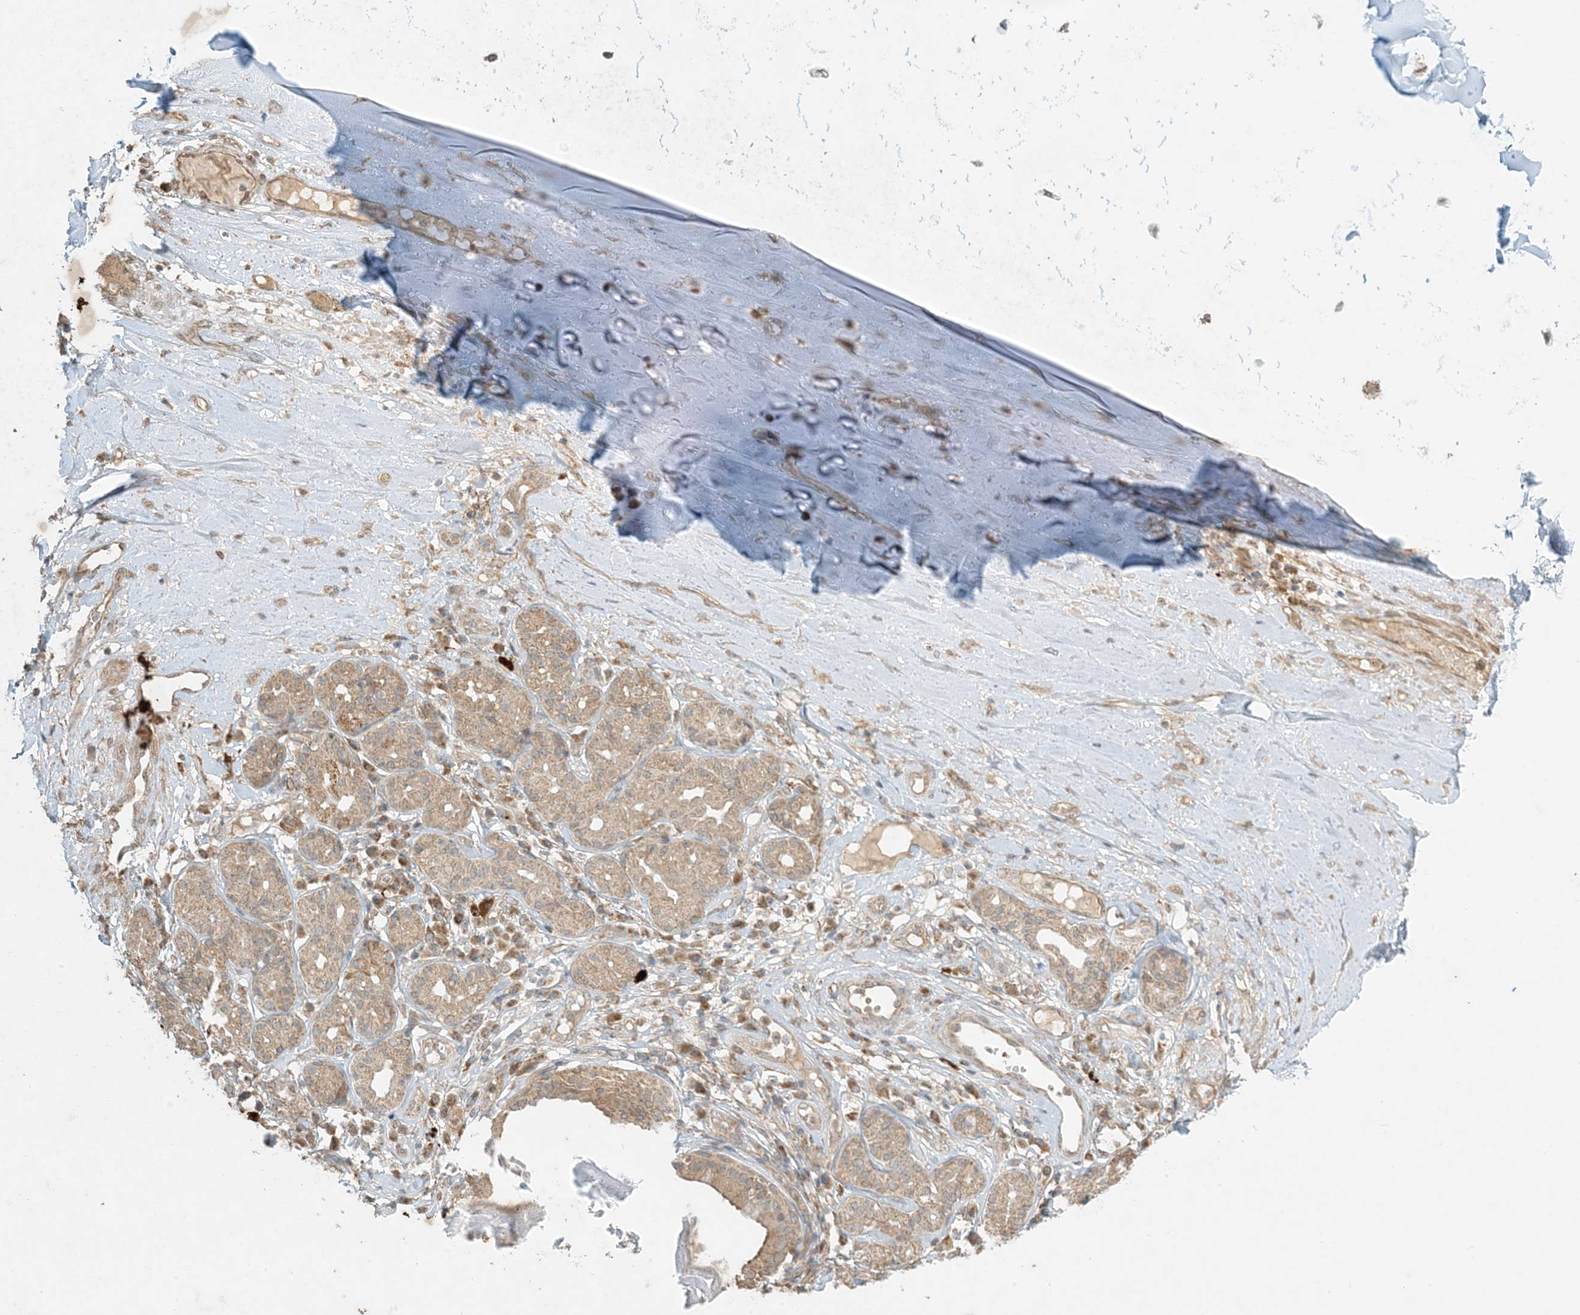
{"staining": {"intensity": "moderate", "quantity": ">75%", "location": "cytoplasmic/membranous"}, "tissue": "adipose tissue", "cell_type": "Adipocytes", "image_type": "normal", "snomed": [{"axis": "morphology", "description": "Normal tissue, NOS"}, {"axis": "morphology", "description": "Basal cell carcinoma"}, {"axis": "topography", "description": "Cartilage tissue"}, {"axis": "topography", "description": "Nasopharynx"}, {"axis": "topography", "description": "Oral tissue"}], "caption": "An immunohistochemistry histopathology image of normal tissue is shown. Protein staining in brown highlights moderate cytoplasmic/membranous positivity in adipose tissue within adipocytes. (Brightfield microscopy of DAB IHC at high magnification).", "gene": "MCOLN1", "patient": {"sex": "female", "age": 77}}